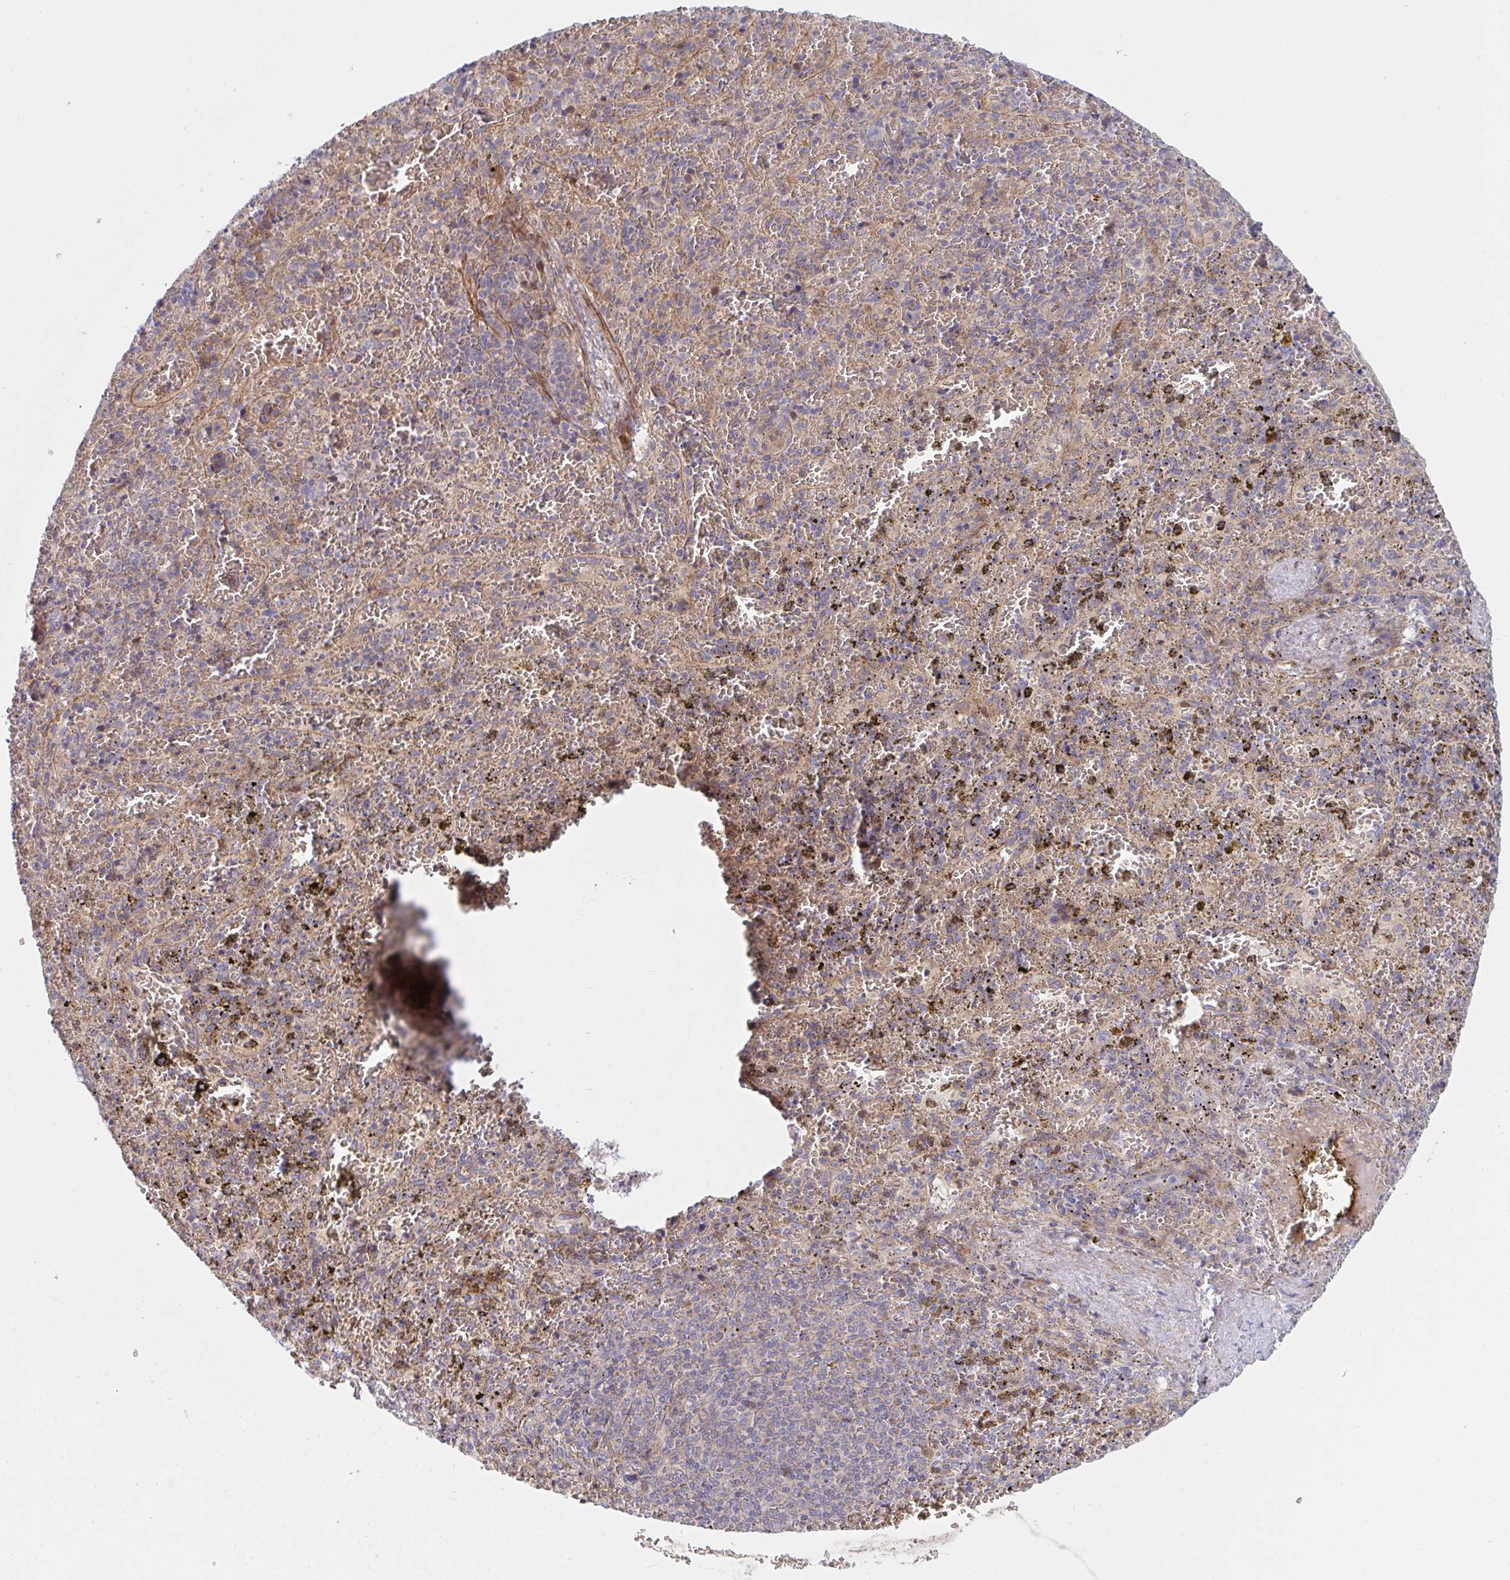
{"staining": {"intensity": "negative", "quantity": "none", "location": "none"}, "tissue": "spleen", "cell_type": "Cells in red pulp", "image_type": "normal", "snomed": [{"axis": "morphology", "description": "Normal tissue, NOS"}, {"axis": "topography", "description": "Spleen"}], "caption": "This is an immunohistochemistry histopathology image of normal spleen. There is no staining in cells in red pulp.", "gene": "TNFSF4", "patient": {"sex": "female", "age": 50}}